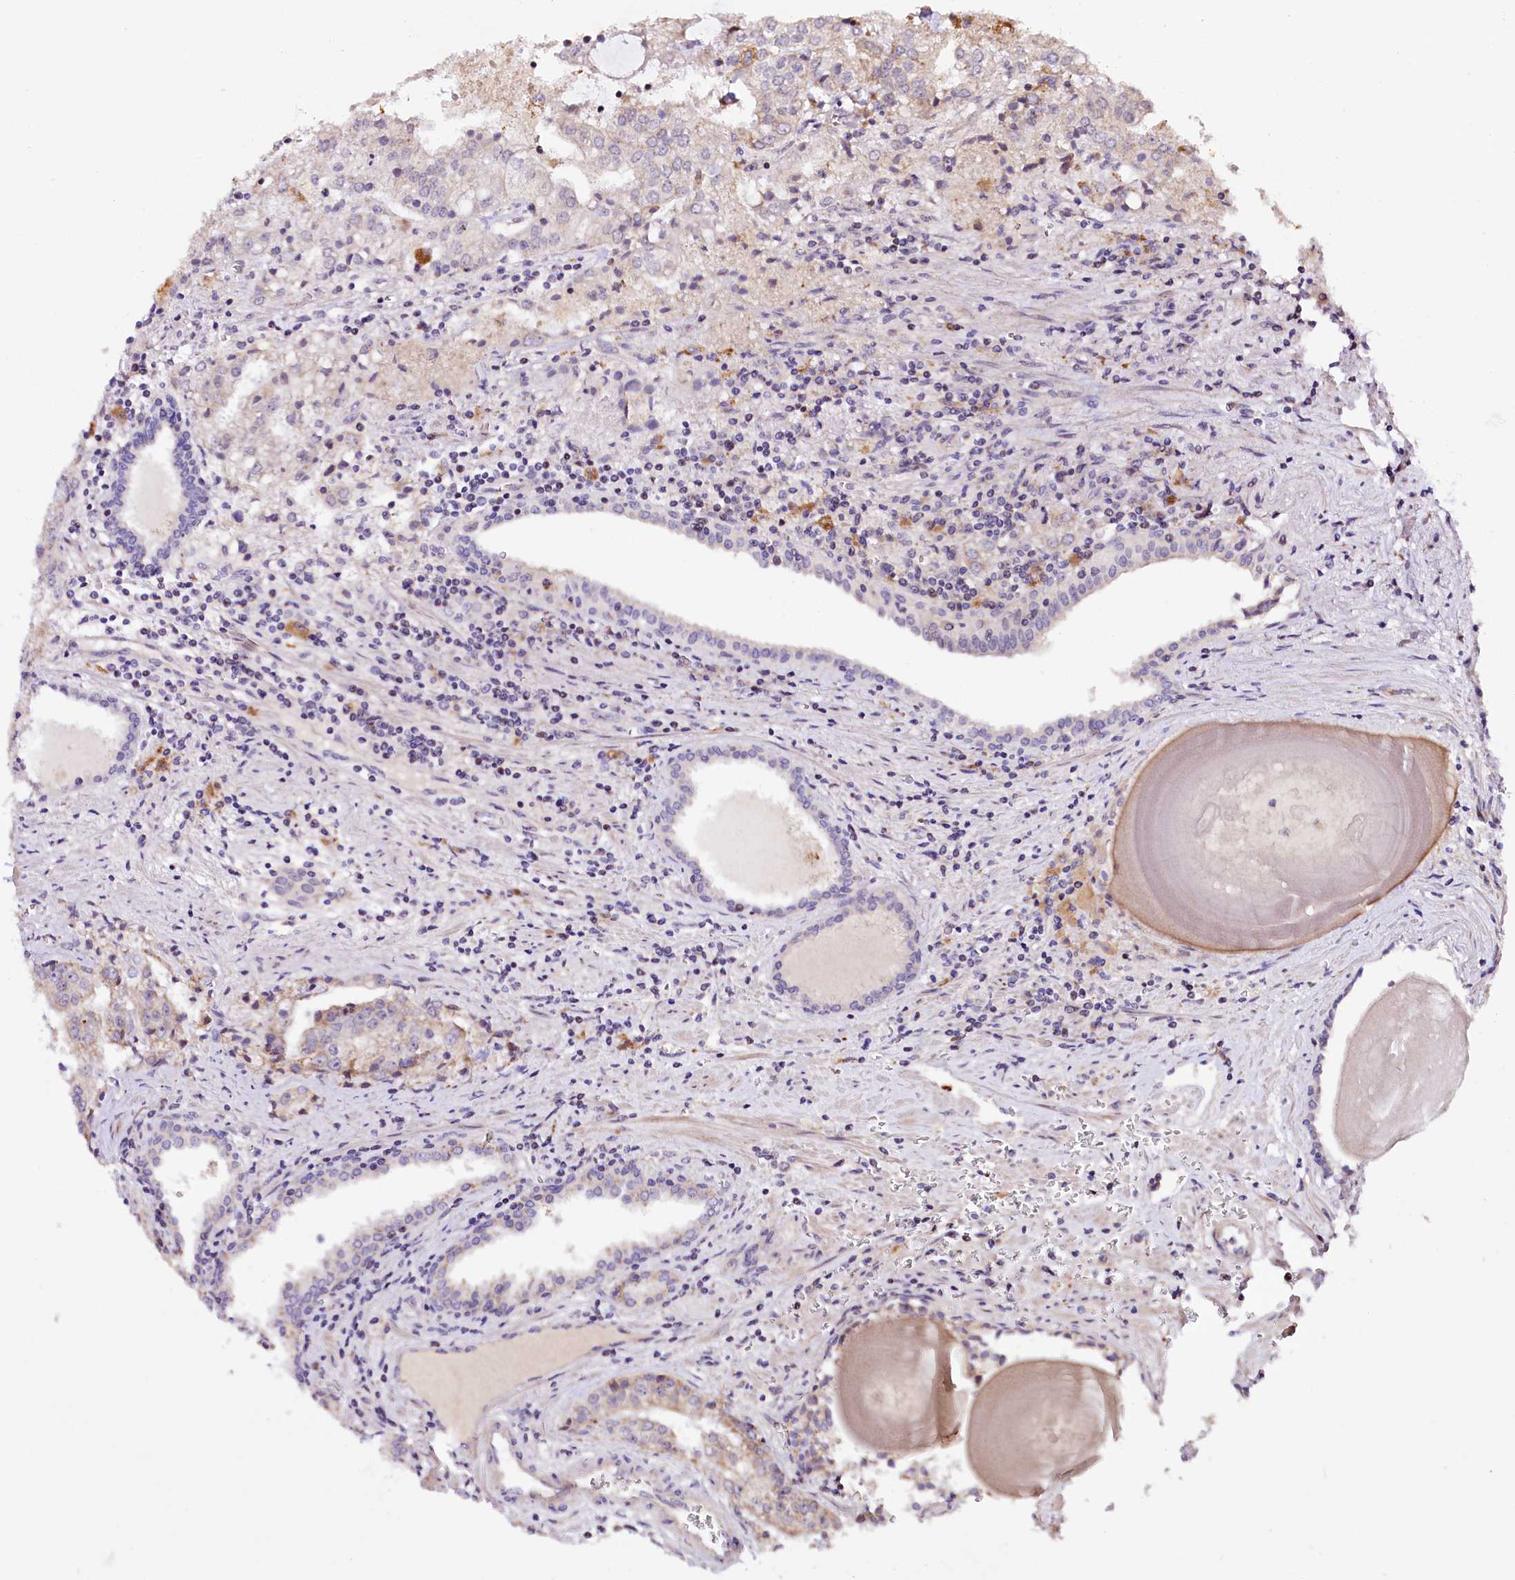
{"staining": {"intensity": "moderate", "quantity": "25%-75%", "location": "cytoplasmic/membranous"}, "tissue": "prostate cancer", "cell_type": "Tumor cells", "image_type": "cancer", "snomed": [{"axis": "morphology", "description": "Adenocarcinoma, High grade"}, {"axis": "topography", "description": "Prostate"}], "caption": "Tumor cells exhibit medium levels of moderate cytoplasmic/membranous positivity in about 25%-75% of cells in adenocarcinoma (high-grade) (prostate).", "gene": "ST7", "patient": {"sex": "male", "age": 68}}